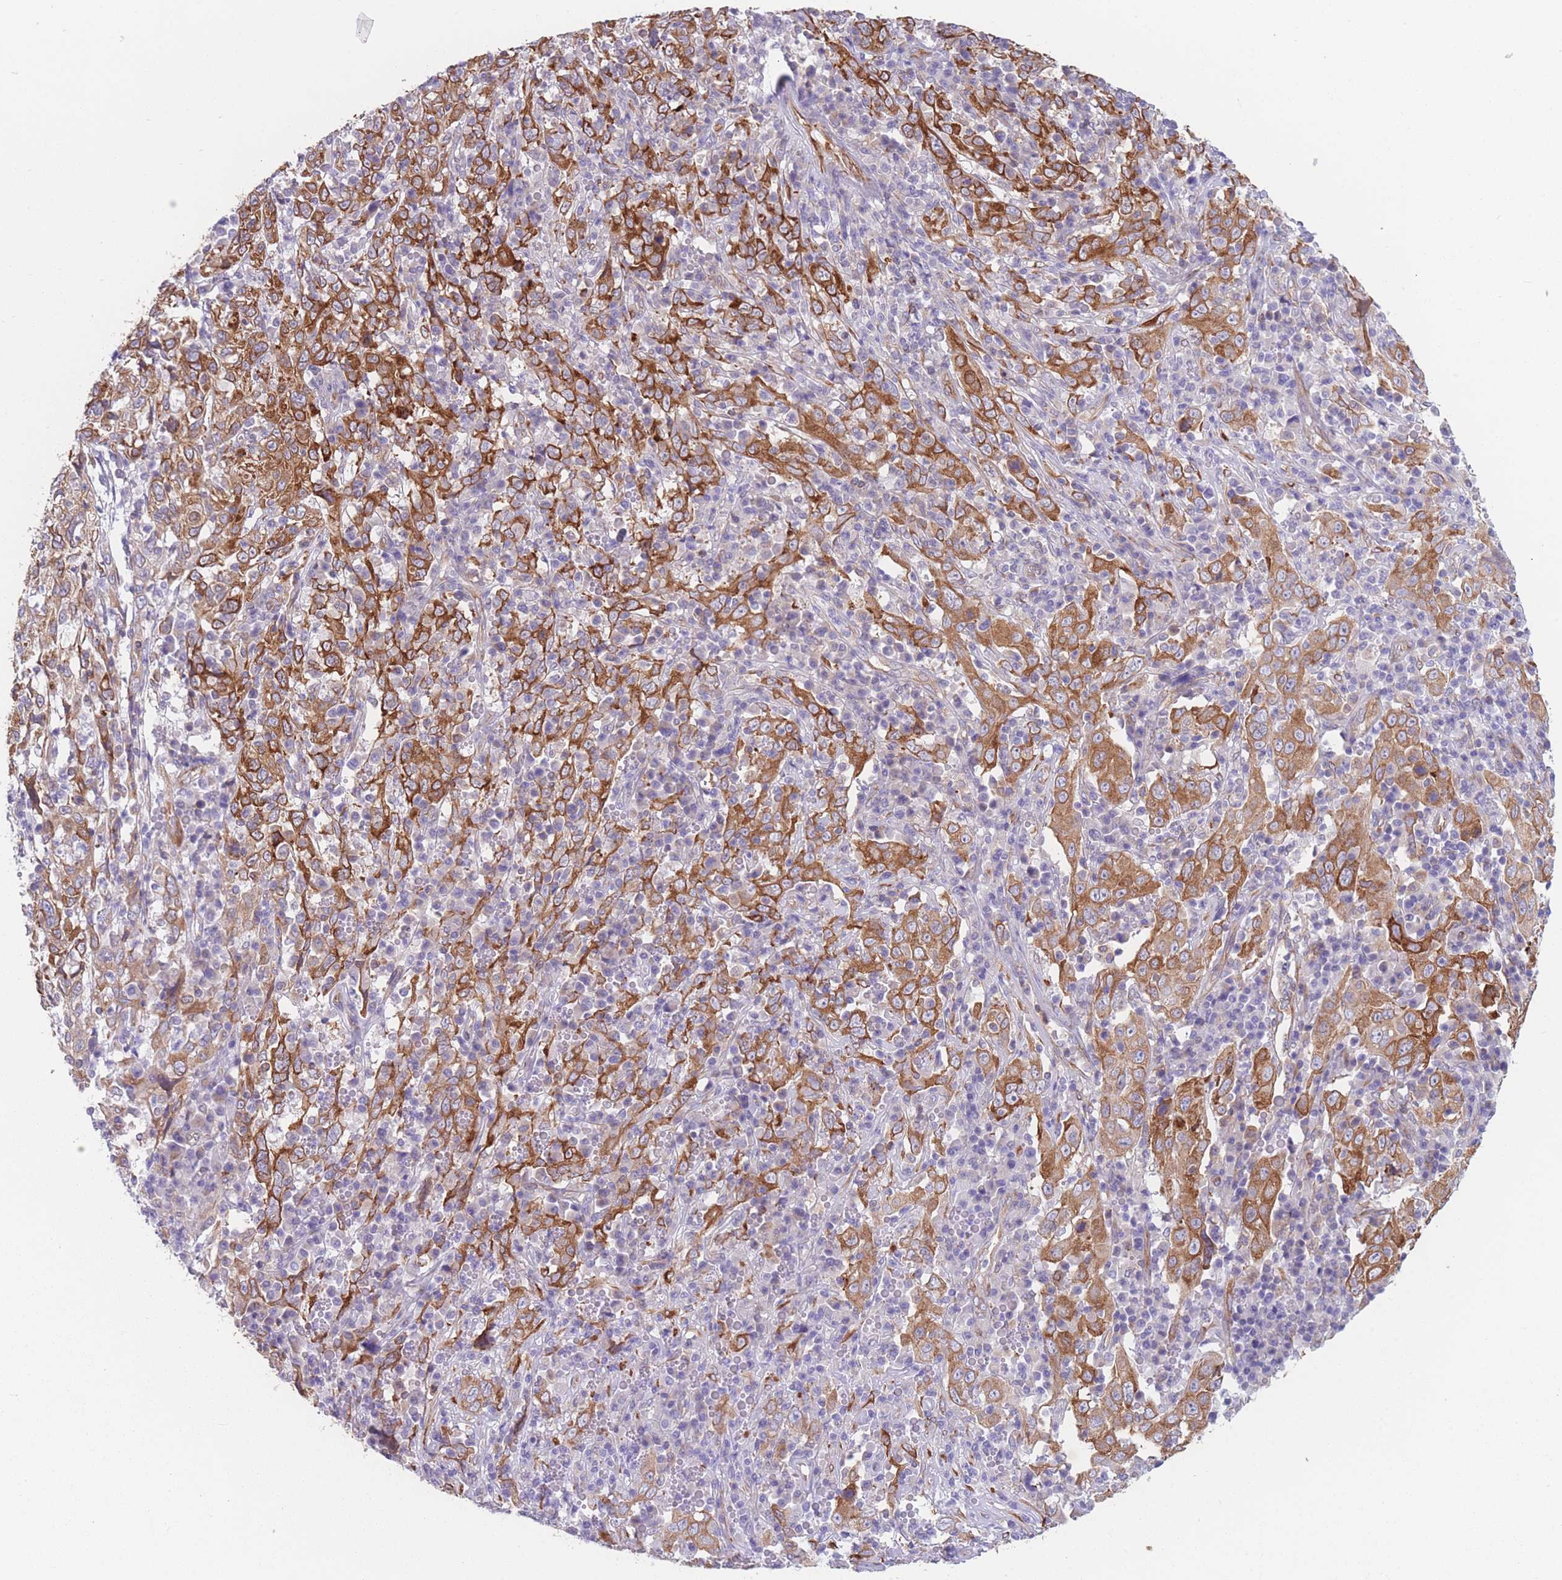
{"staining": {"intensity": "strong", "quantity": ">75%", "location": "cytoplasmic/membranous"}, "tissue": "cervical cancer", "cell_type": "Tumor cells", "image_type": "cancer", "snomed": [{"axis": "morphology", "description": "Squamous cell carcinoma, NOS"}, {"axis": "topography", "description": "Cervix"}], "caption": "IHC staining of cervical cancer, which demonstrates high levels of strong cytoplasmic/membranous staining in approximately >75% of tumor cells indicating strong cytoplasmic/membranous protein staining. The staining was performed using DAB (3,3'-diaminobenzidine) (brown) for protein detection and nuclei were counterstained in hematoxylin (blue).", "gene": "AK9", "patient": {"sex": "female", "age": 46}}